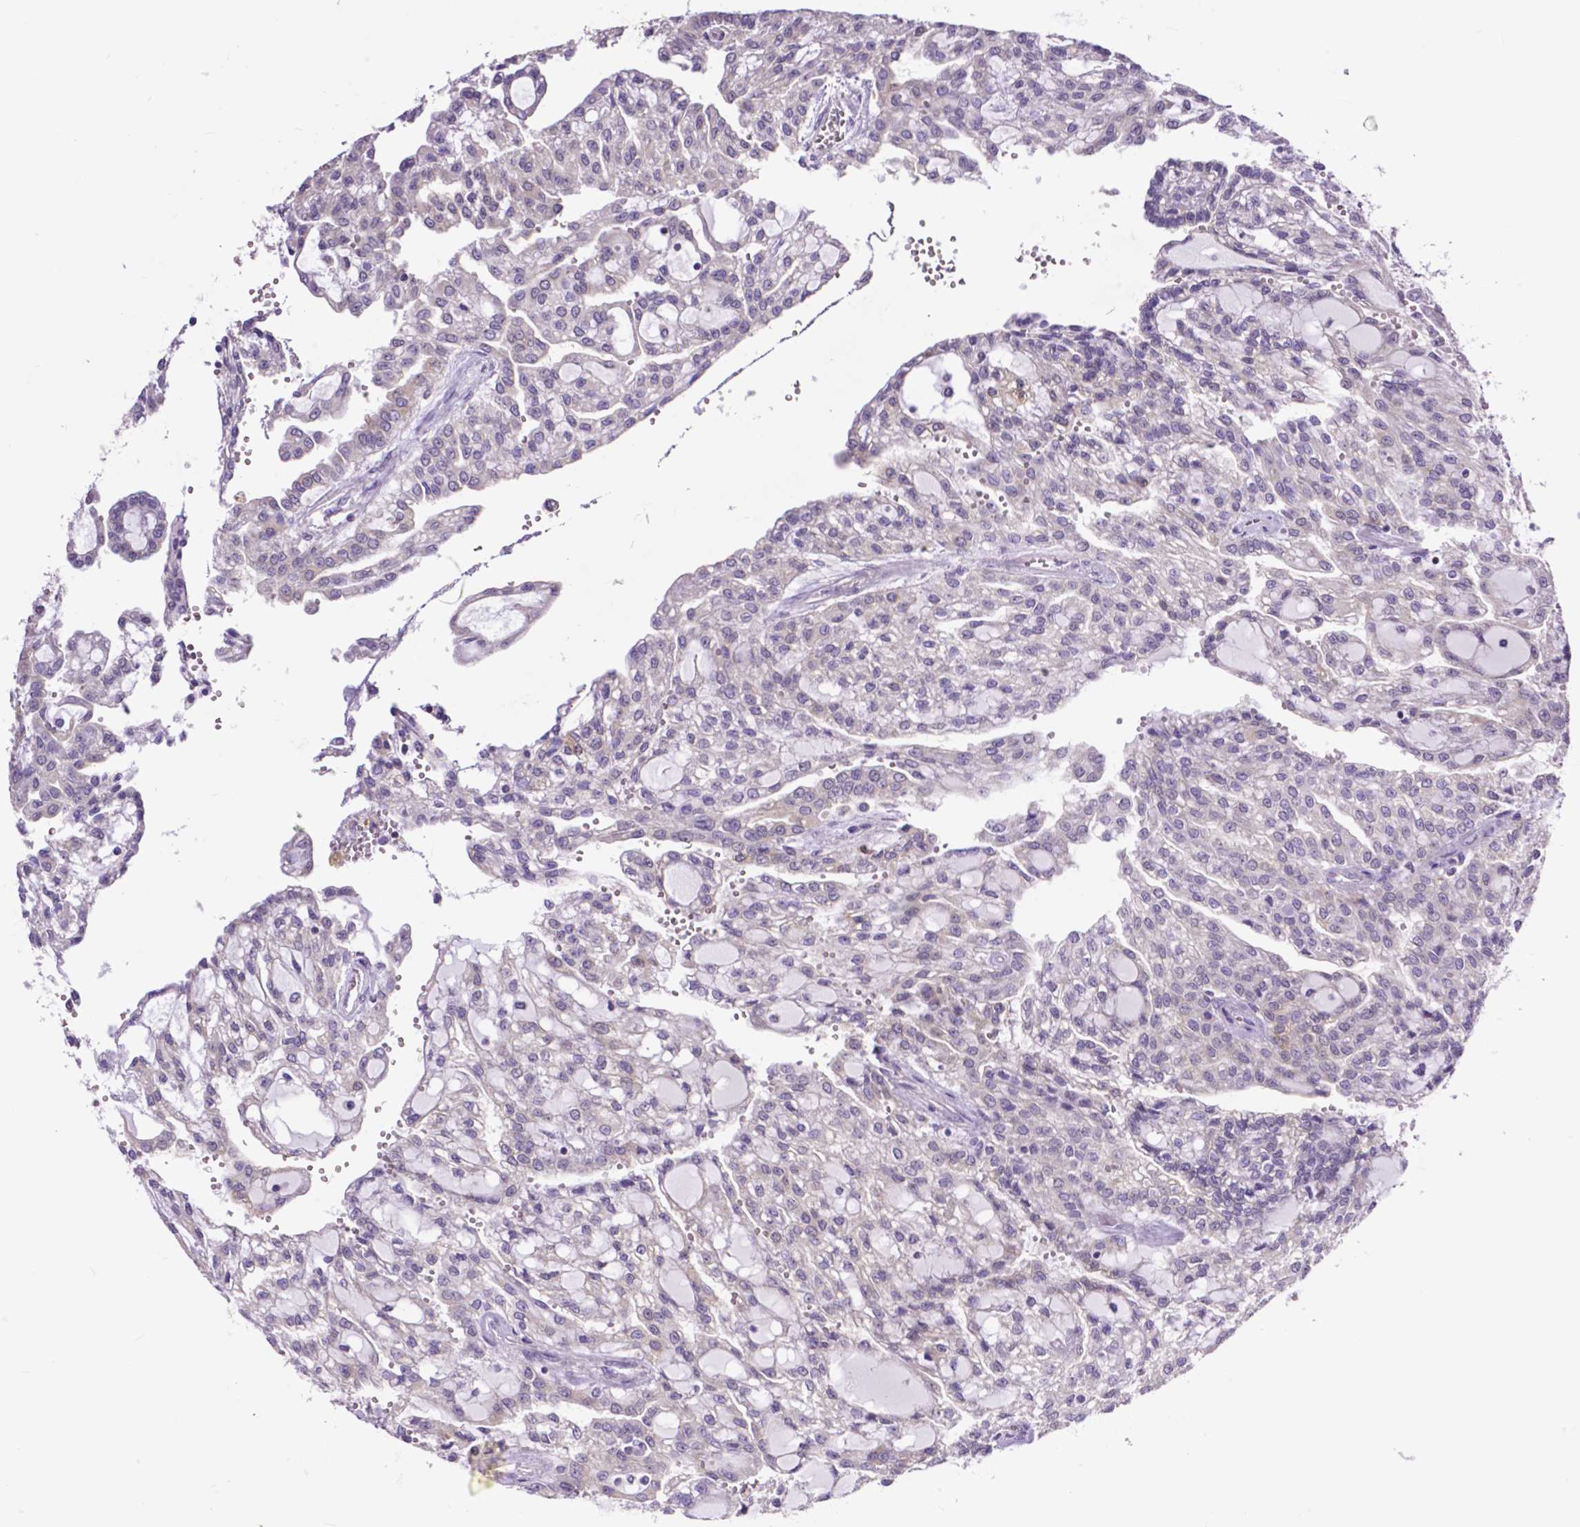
{"staining": {"intensity": "negative", "quantity": "none", "location": "none"}, "tissue": "renal cancer", "cell_type": "Tumor cells", "image_type": "cancer", "snomed": [{"axis": "morphology", "description": "Adenocarcinoma, NOS"}, {"axis": "topography", "description": "Kidney"}], "caption": "Renal cancer (adenocarcinoma) stained for a protein using immunohistochemistry (IHC) demonstrates no expression tumor cells.", "gene": "MCL1", "patient": {"sex": "male", "age": 63}}